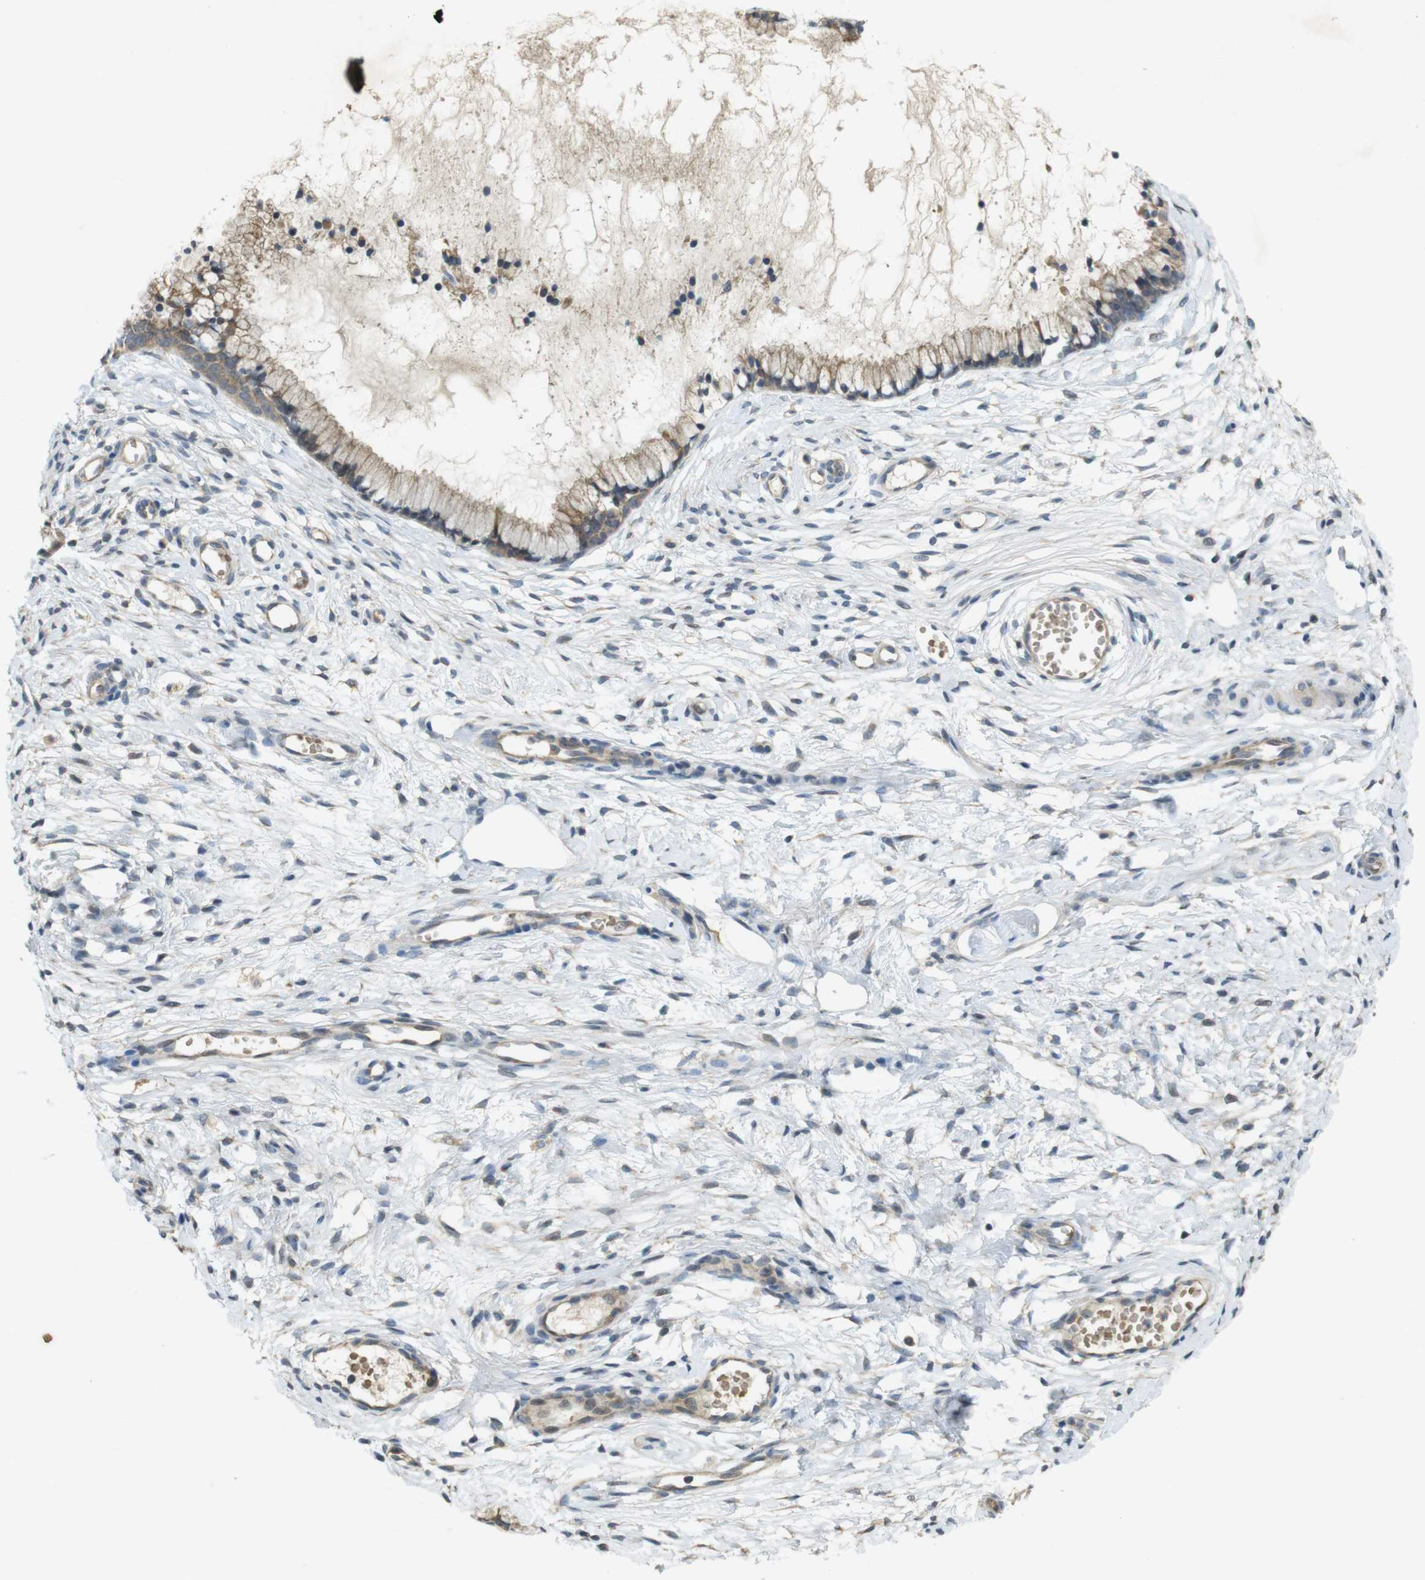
{"staining": {"intensity": "weak", "quantity": ">75%", "location": "cytoplasmic/membranous"}, "tissue": "cervix", "cell_type": "Glandular cells", "image_type": "normal", "snomed": [{"axis": "morphology", "description": "Normal tissue, NOS"}, {"axis": "topography", "description": "Cervix"}], "caption": "Approximately >75% of glandular cells in normal human cervix demonstrate weak cytoplasmic/membranous protein staining as visualized by brown immunohistochemical staining.", "gene": "CLTC", "patient": {"sex": "female", "age": 65}}